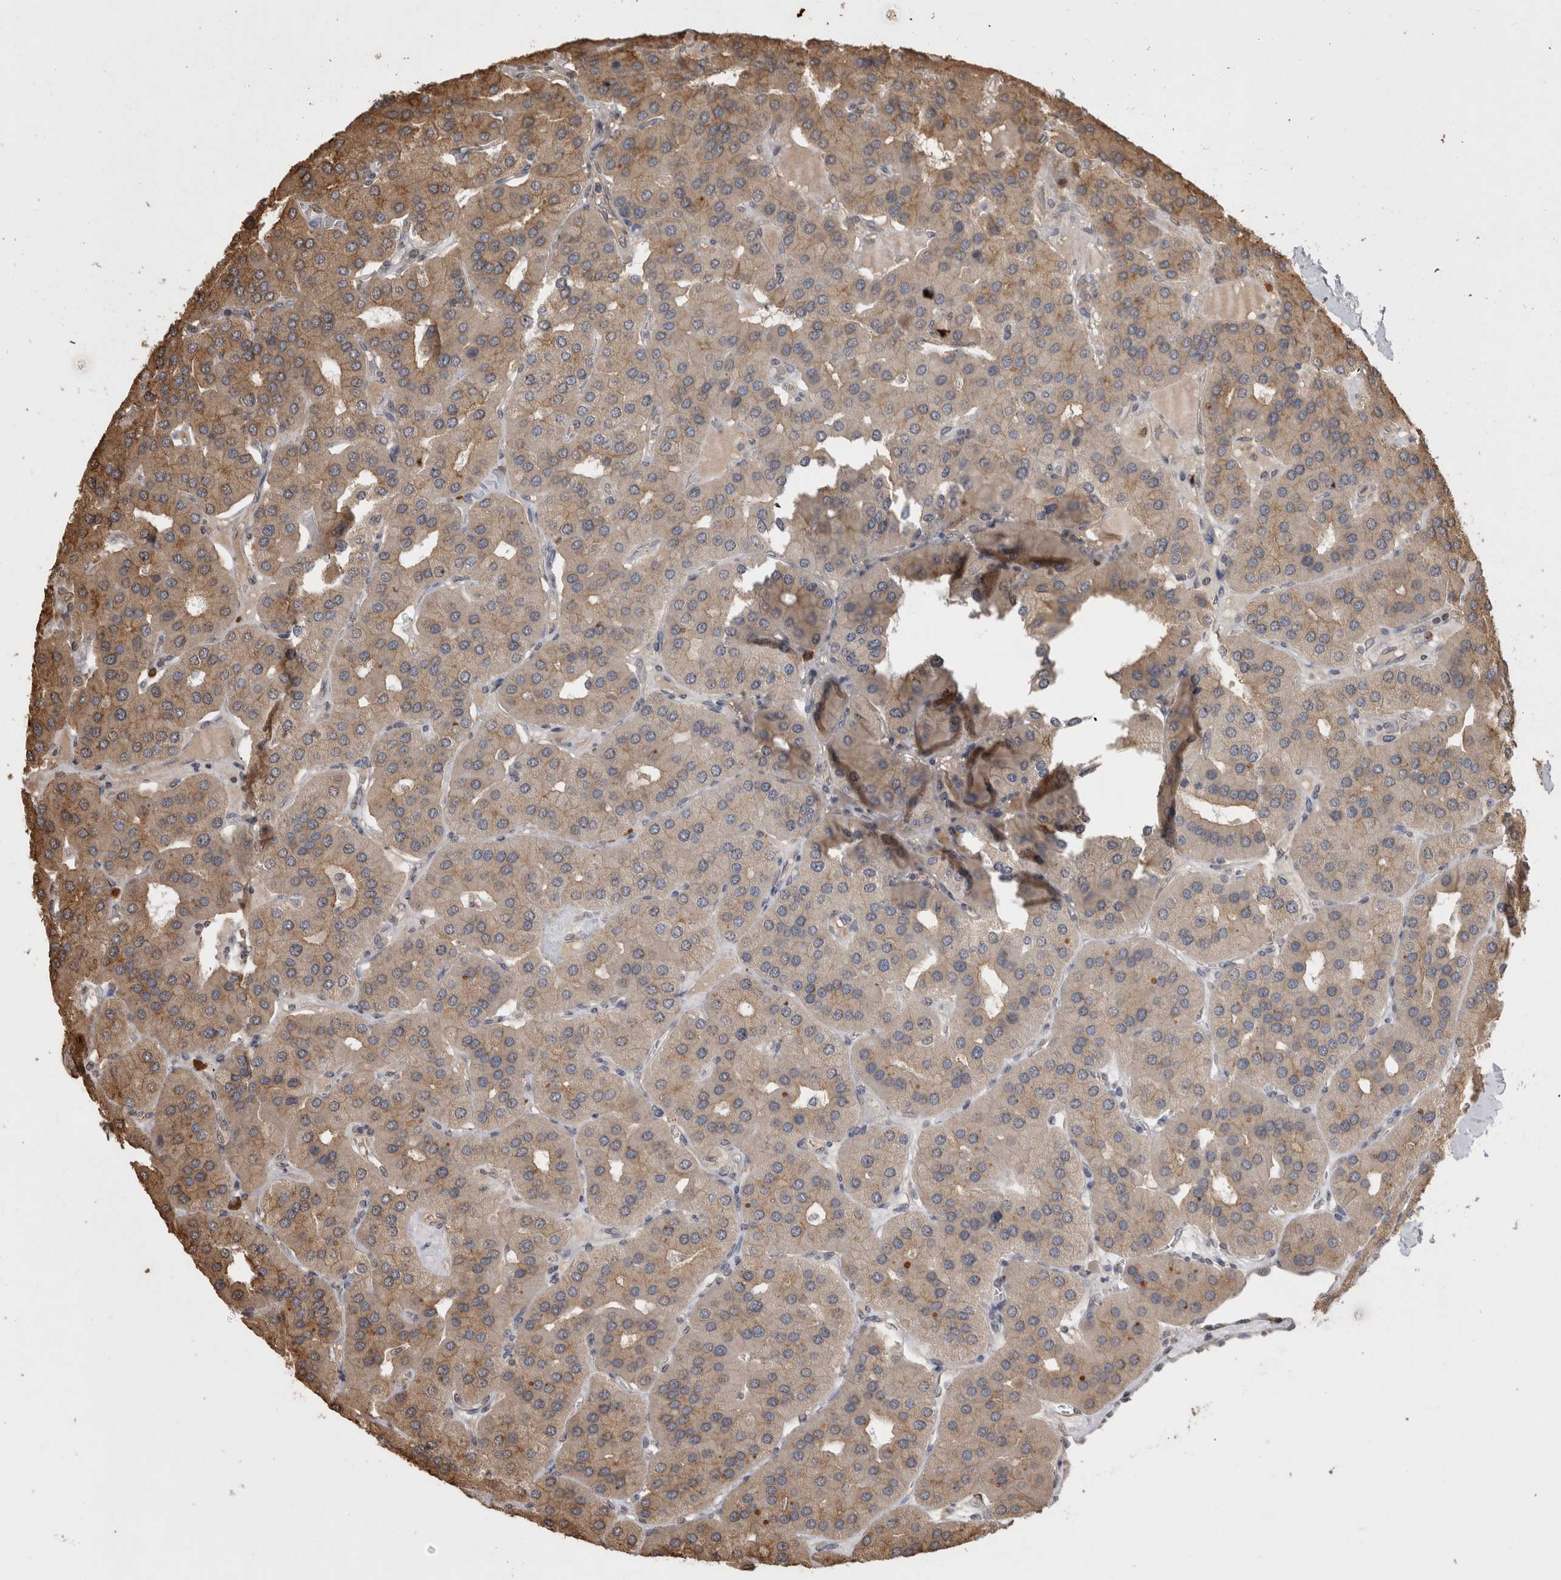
{"staining": {"intensity": "moderate", "quantity": ">75%", "location": "cytoplasmic/membranous"}, "tissue": "parathyroid gland", "cell_type": "Glandular cells", "image_type": "normal", "snomed": [{"axis": "morphology", "description": "Normal tissue, NOS"}, {"axis": "morphology", "description": "Adenoma, NOS"}, {"axis": "topography", "description": "Parathyroid gland"}], "caption": "Moderate cytoplasmic/membranous staining is appreciated in about >75% of glandular cells in normal parathyroid gland.", "gene": "SOCS5", "patient": {"sex": "female", "age": 86}}